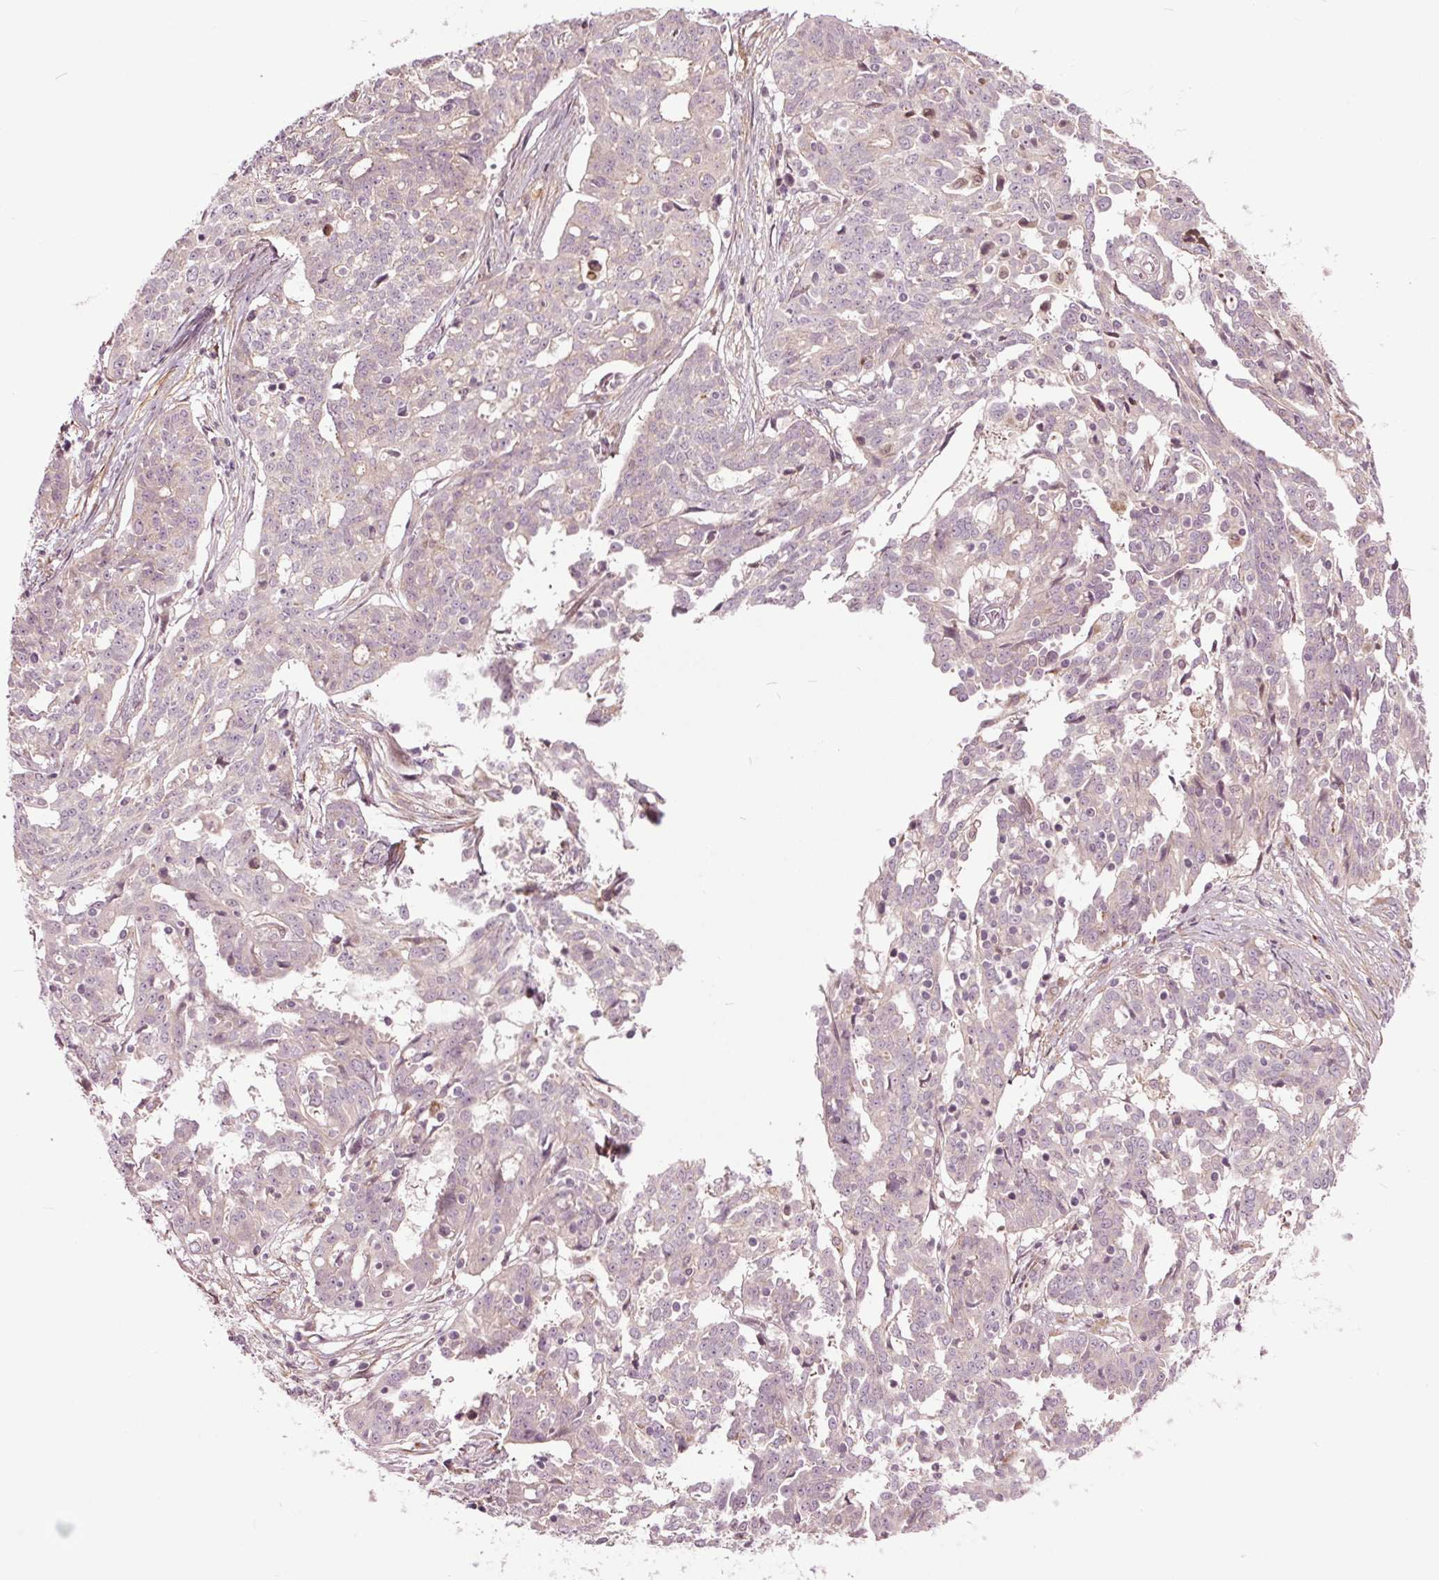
{"staining": {"intensity": "negative", "quantity": "none", "location": "none"}, "tissue": "ovarian cancer", "cell_type": "Tumor cells", "image_type": "cancer", "snomed": [{"axis": "morphology", "description": "Cystadenocarcinoma, serous, NOS"}, {"axis": "topography", "description": "Ovary"}], "caption": "Tumor cells show no significant staining in ovarian cancer (serous cystadenocarcinoma). The staining is performed using DAB brown chromogen with nuclei counter-stained in using hematoxylin.", "gene": "HAUS5", "patient": {"sex": "female", "age": 67}}